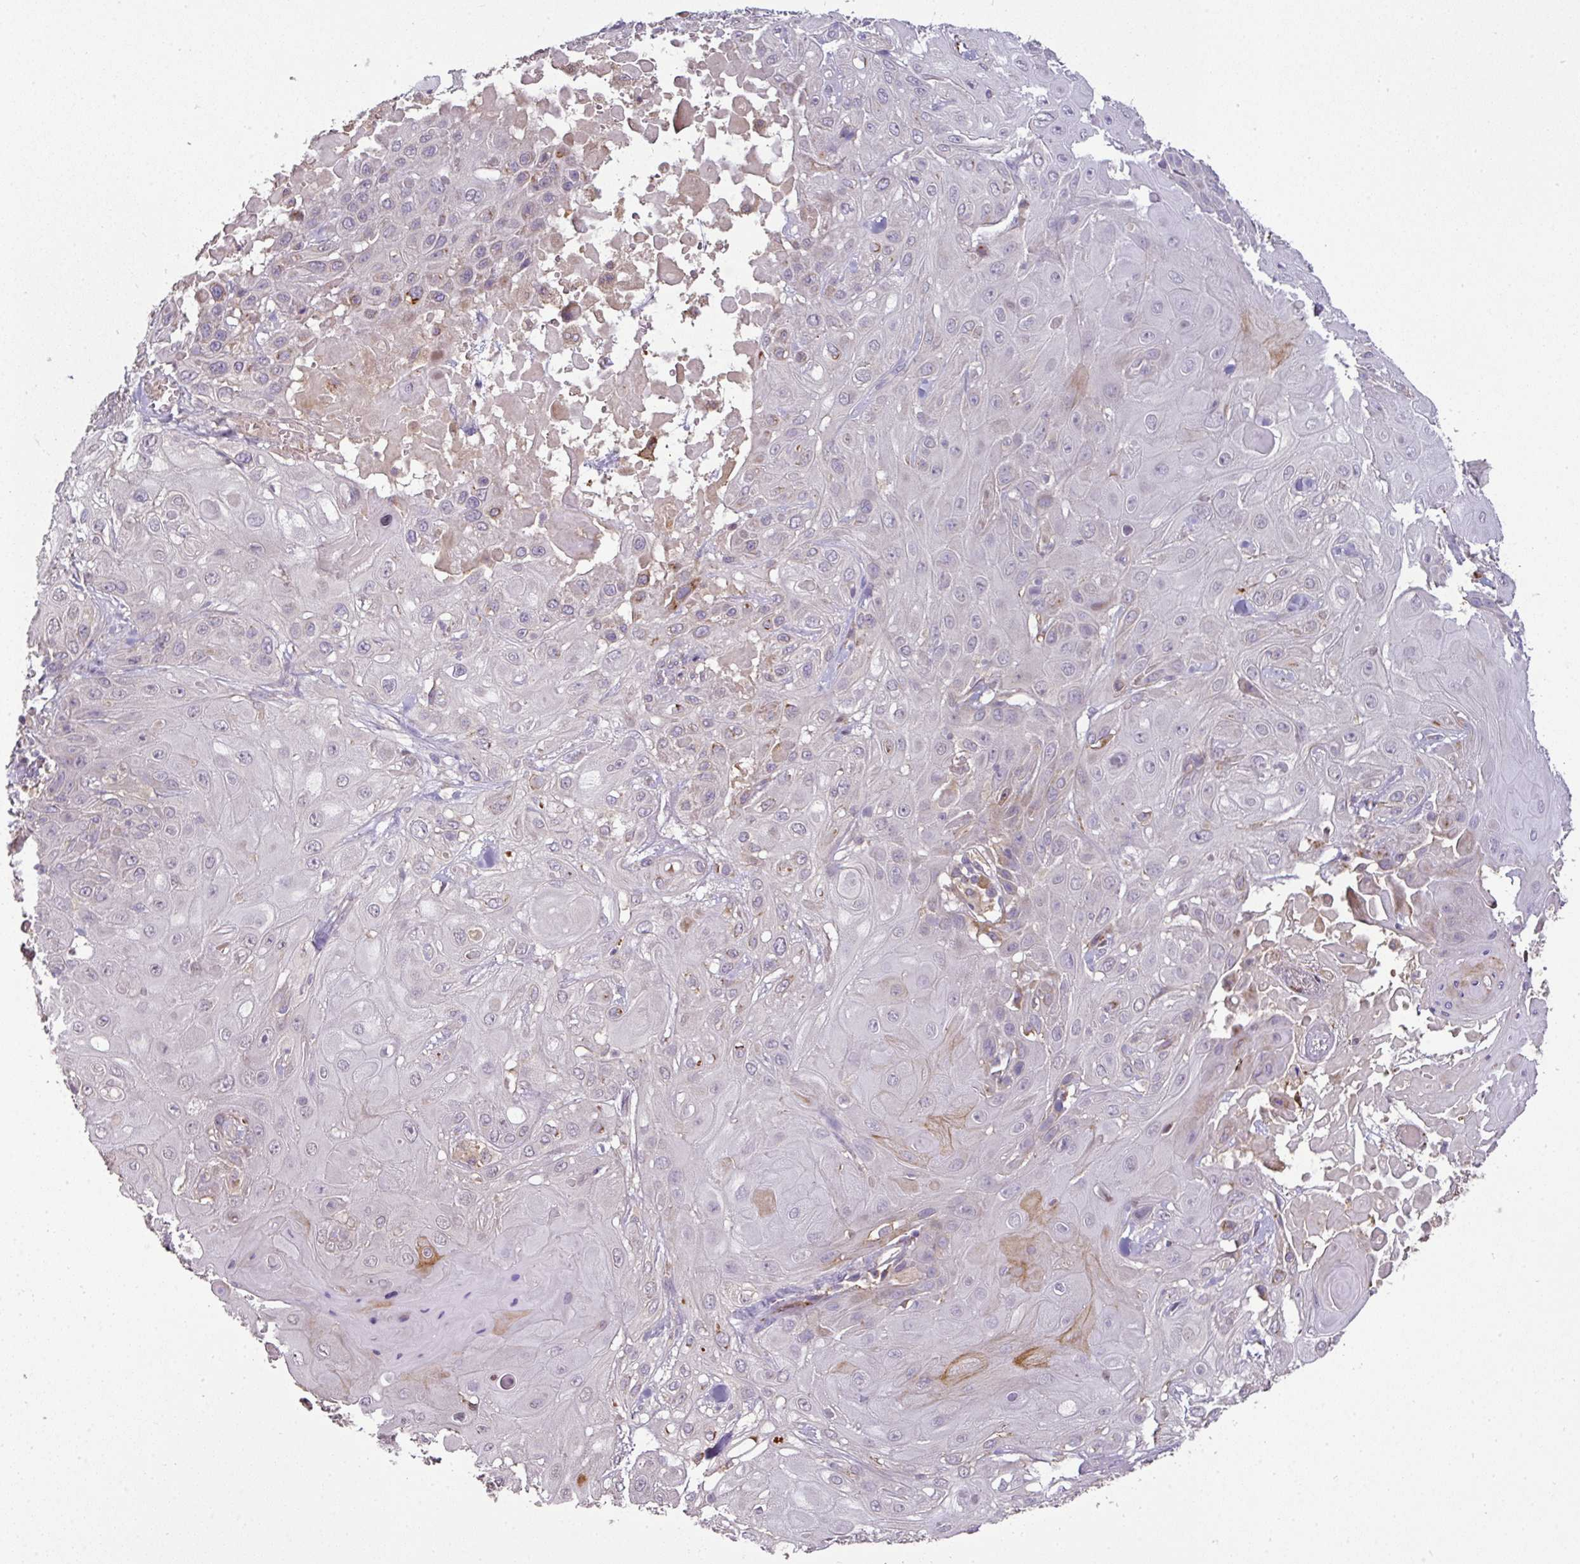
{"staining": {"intensity": "negative", "quantity": "none", "location": "none"}, "tissue": "skin cancer", "cell_type": "Tumor cells", "image_type": "cancer", "snomed": [{"axis": "morphology", "description": "Normal tissue, NOS"}, {"axis": "morphology", "description": "Squamous cell carcinoma, NOS"}, {"axis": "topography", "description": "Skin"}, {"axis": "topography", "description": "Cartilage tissue"}], "caption": "IHC of human skin cancer (squamous cell carcinoma) demonstrates no positivity in tumor cells.", "gene": "SPCS3", "patient": {"sex": "female", "age": 79}}